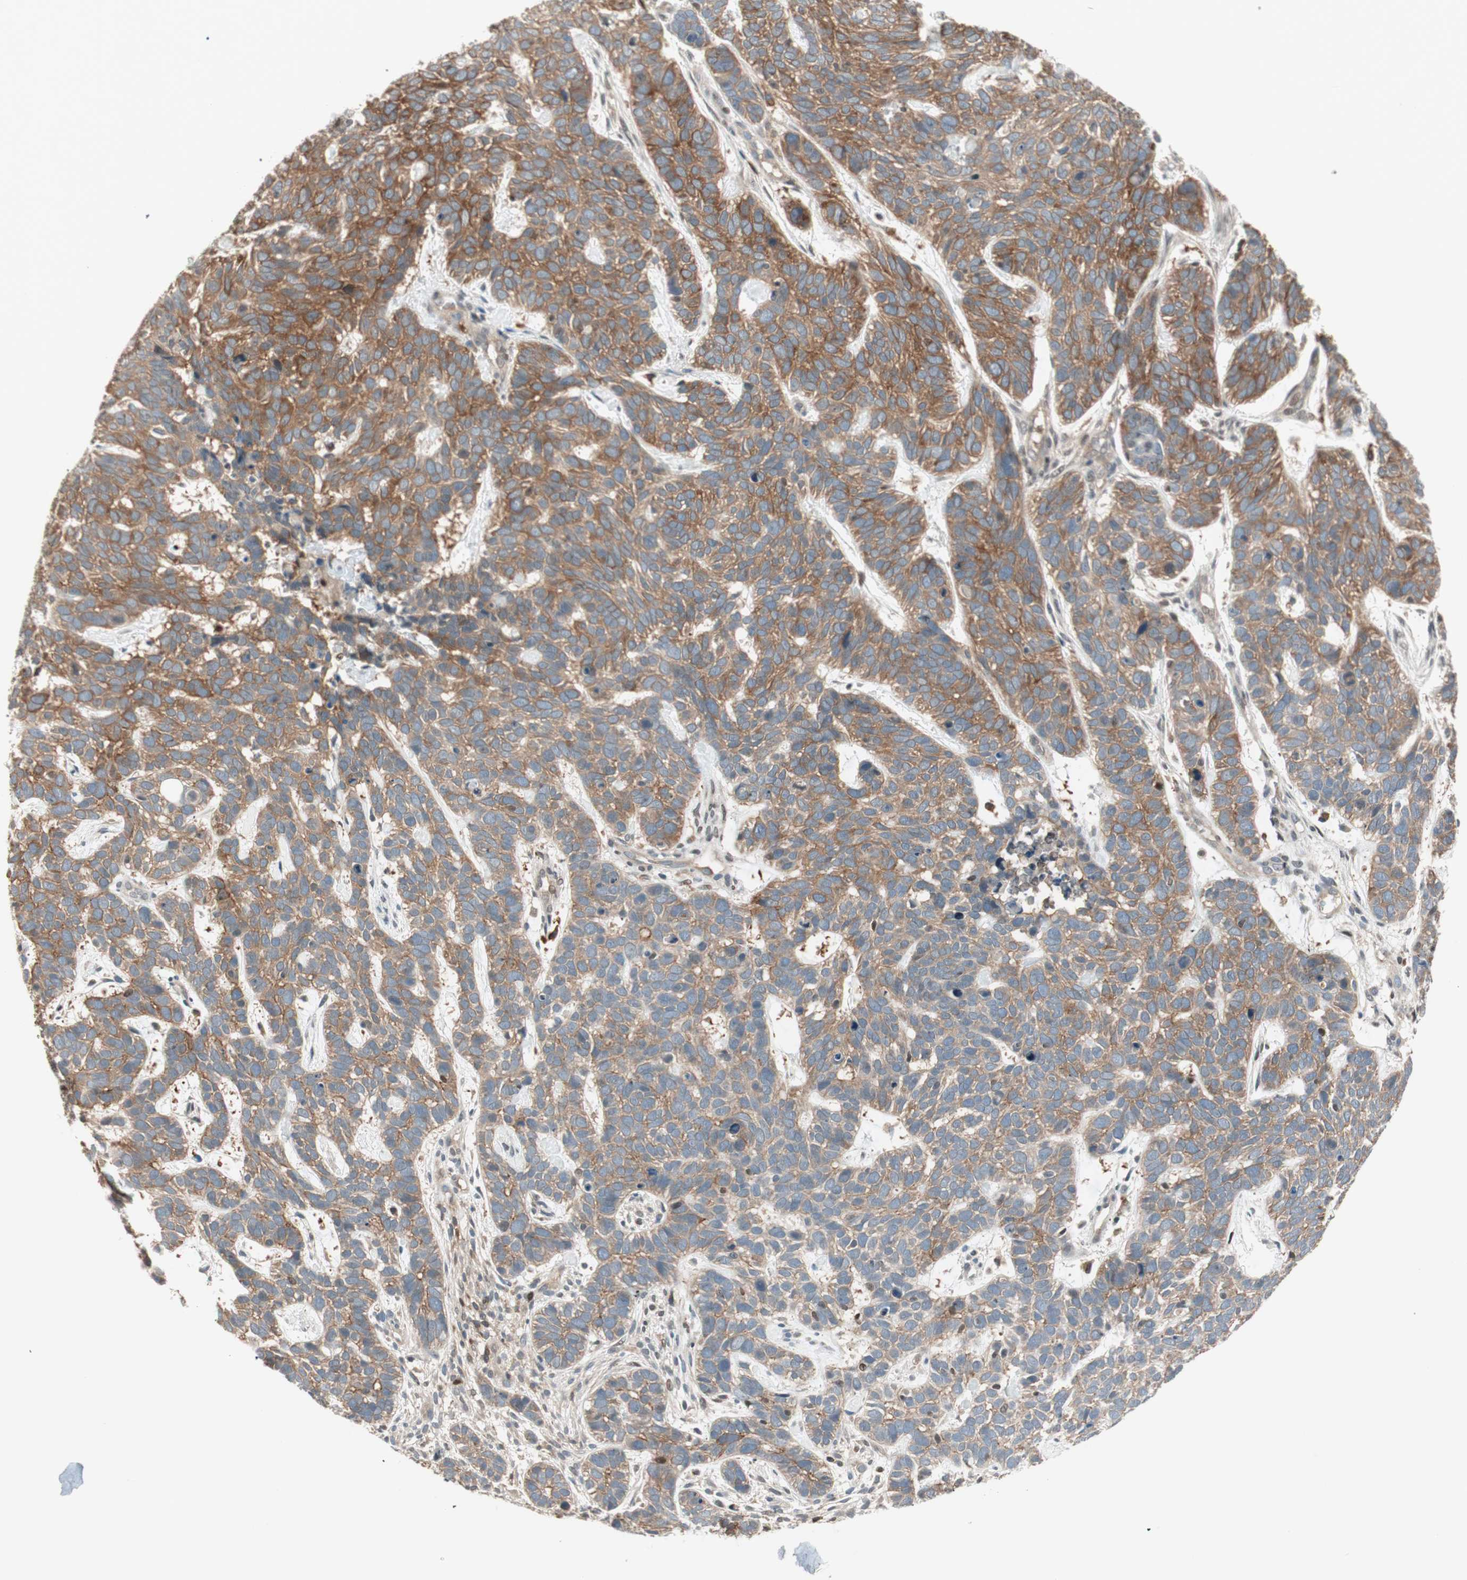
{"staining": {"intensity": "strong", "quantity": ">75%", "location": "cytoplasmic/membranous"}, "tissue": "skin cancer", "cell_type": "Tumor cells", "image_type": "cancer", "snomed": [{"axis": "morphology", "description": "Basal cell carcinoma"}, {"axis": "topography", "description": "Skin"}], "caption": "Immunohistochemical staining of human skin cancer (basal cell carcinoma) reveals high levels of strong cytoplasmic/membranous protein staining in approximately >75% of tumor cells.", "gene": "BIN1", "patient": {"sex": "male", "age": 87}}